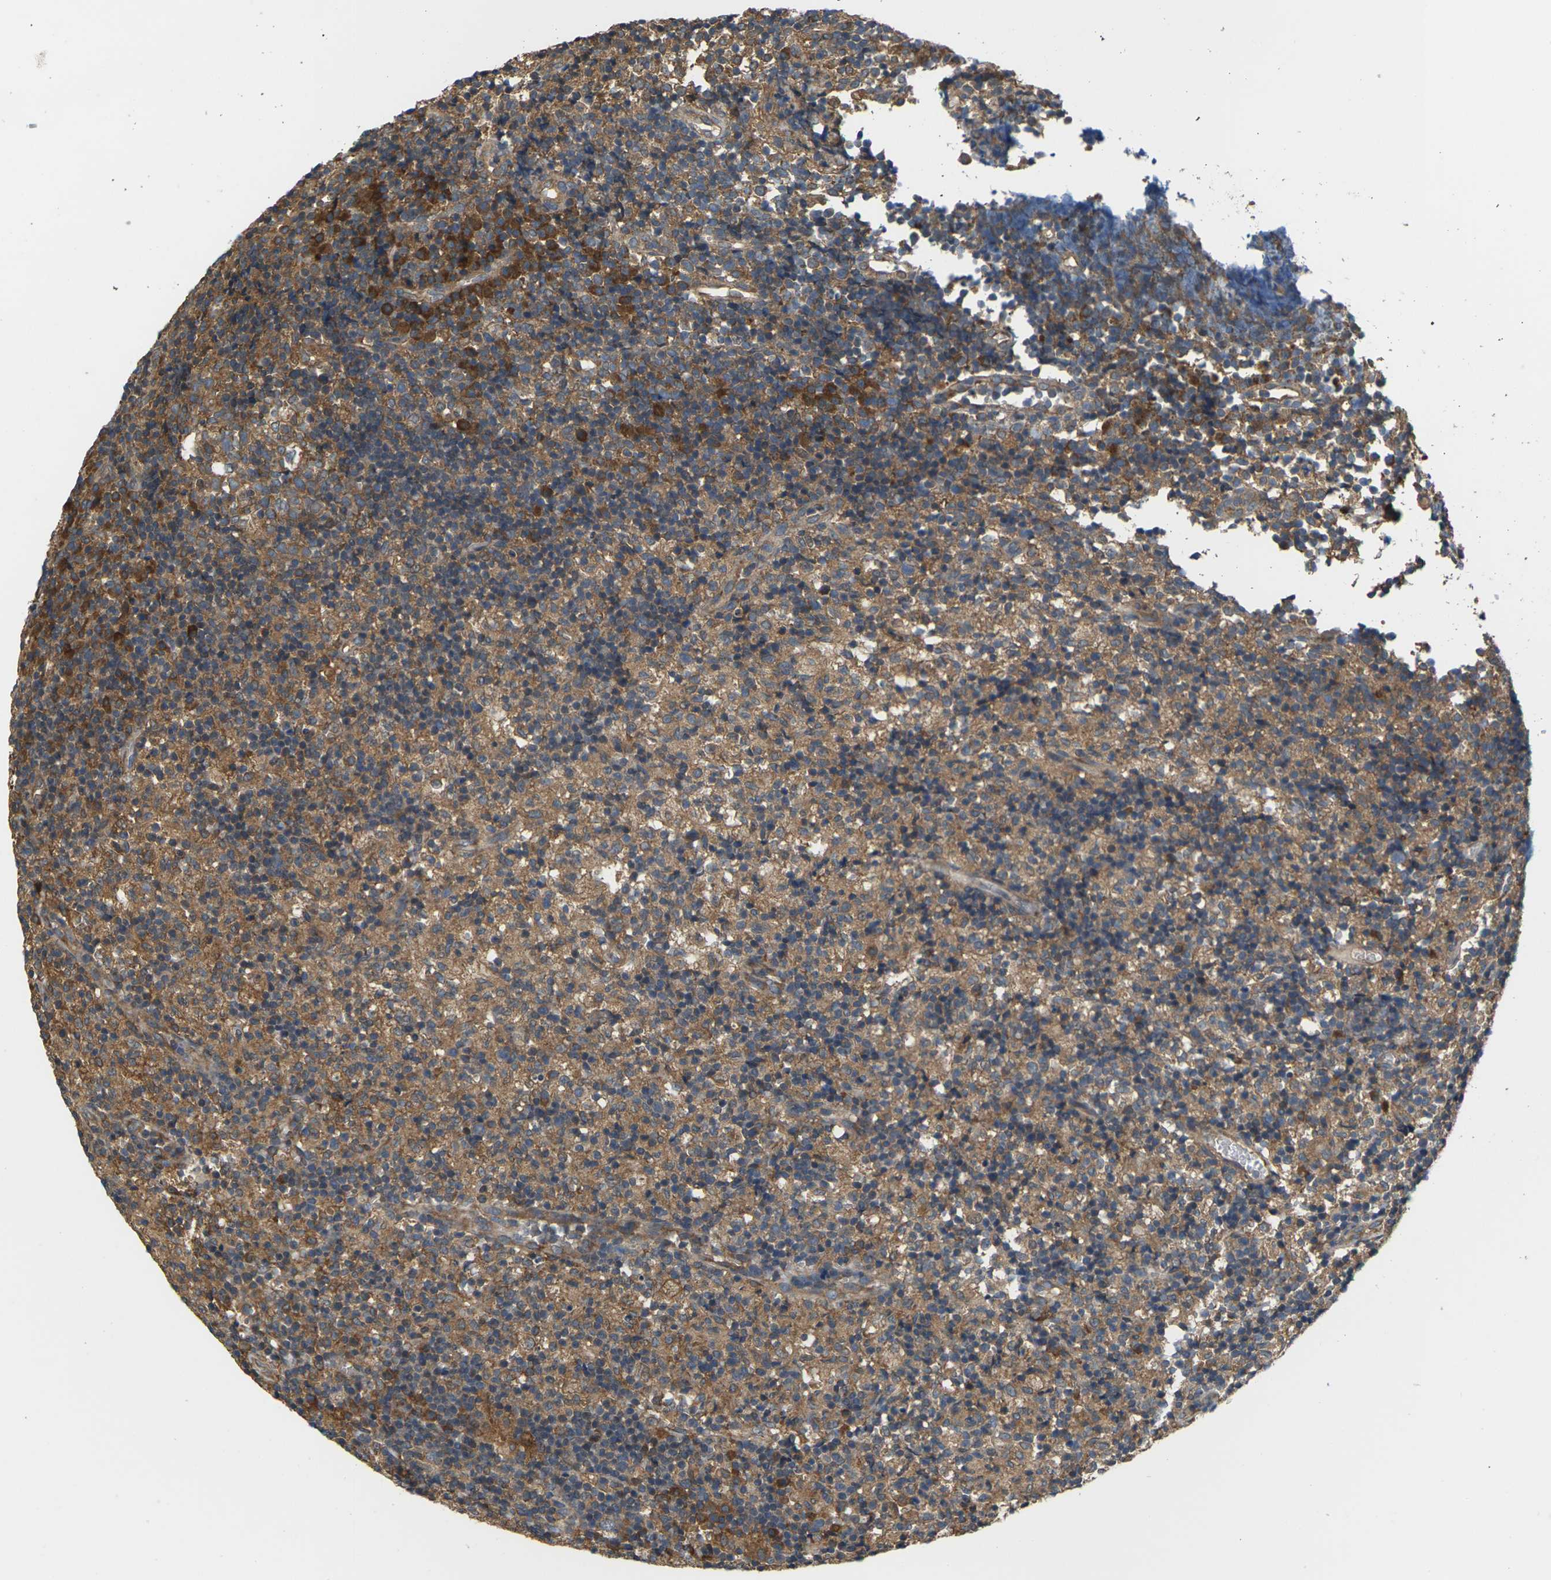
{"staining": {"intensity": "moderate", "quantity": ">75%", "location": "cytoplasmic/membranous"}, "tissue": "lymph node", "cell_type": "Germinal center cells", "image_type": "normal", "snomed": [{"axis": "morphology", "description": "Normal tissue, NOS"}, {"axis": "morphology", "description": "Inflammation, NOS"}, {"axis": "topography", "description": "Lymph node"}], "caption": "Protein expression analysis of normal lymph node exhibits moderate cytoplasmic/membranous positivity in about >75% of germinal center cells. The staining was performed using DAB, with brown indicating positive protein expression. Nuclei are stained blue with hematoxylin.", "gene": "NRAS", "patient": {"sex": "male", "age": 55}}